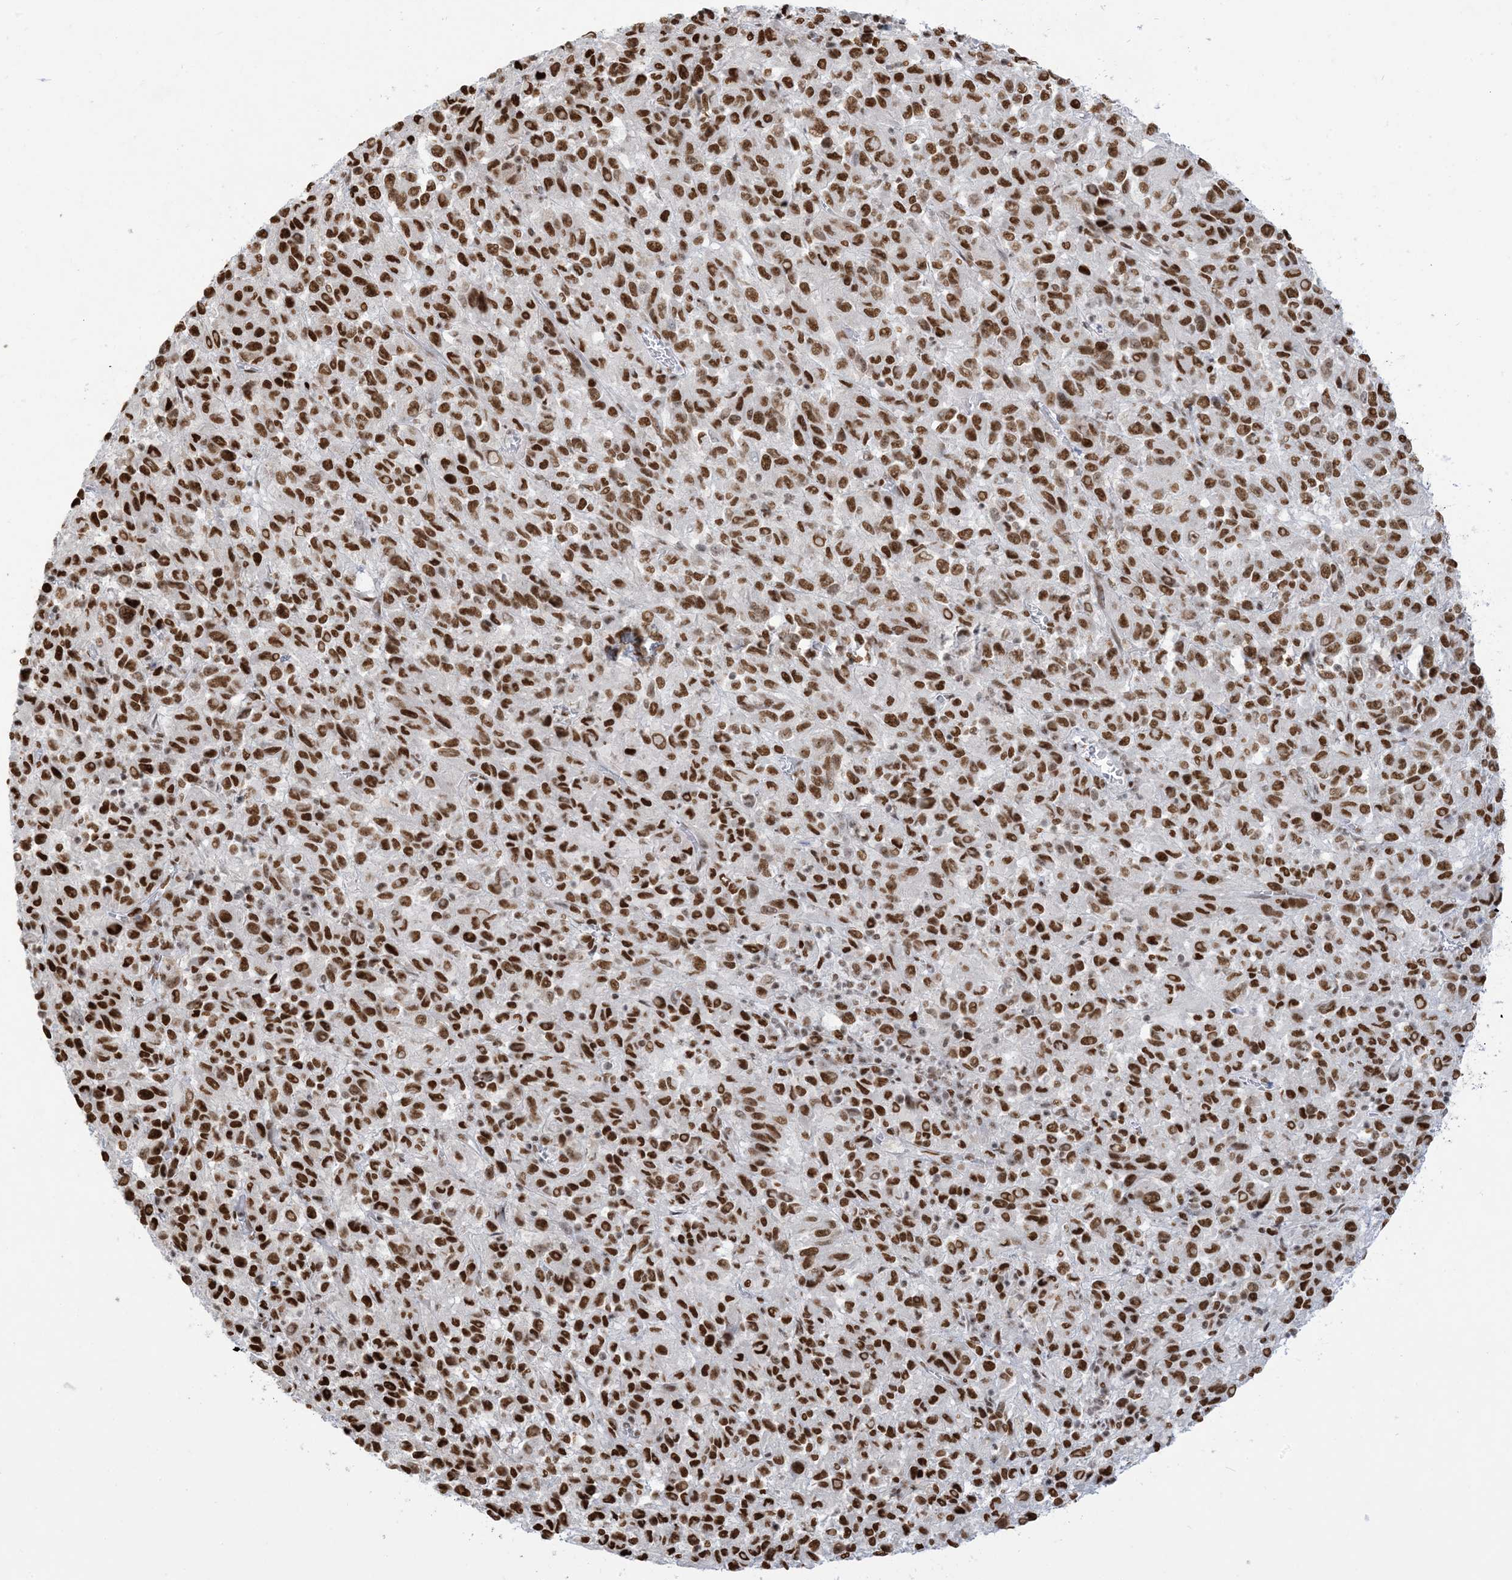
{"staining": {"intensity": "strong", "quantity": ">75%", "location": "nuclear"}, "tissue": "melanoma", "cell_type": "Tumor cells", "image_type": "cancer", "snomed": [{"axis": "morphology", "description": "Malignant melanoma, Metastatic site"}, {"axis": "topography", "description": "Lung"}], "caption": "Immunohistochemical staining of human melanoma reveals high levels of strong nuclear protein expression in about >75% of tumor cells. Immunohistochemistry stains the protein of interest in brown and the nuclei are stained blue.", "gene": "STAG1", "patient": {"sex": "male", "age": 64}}